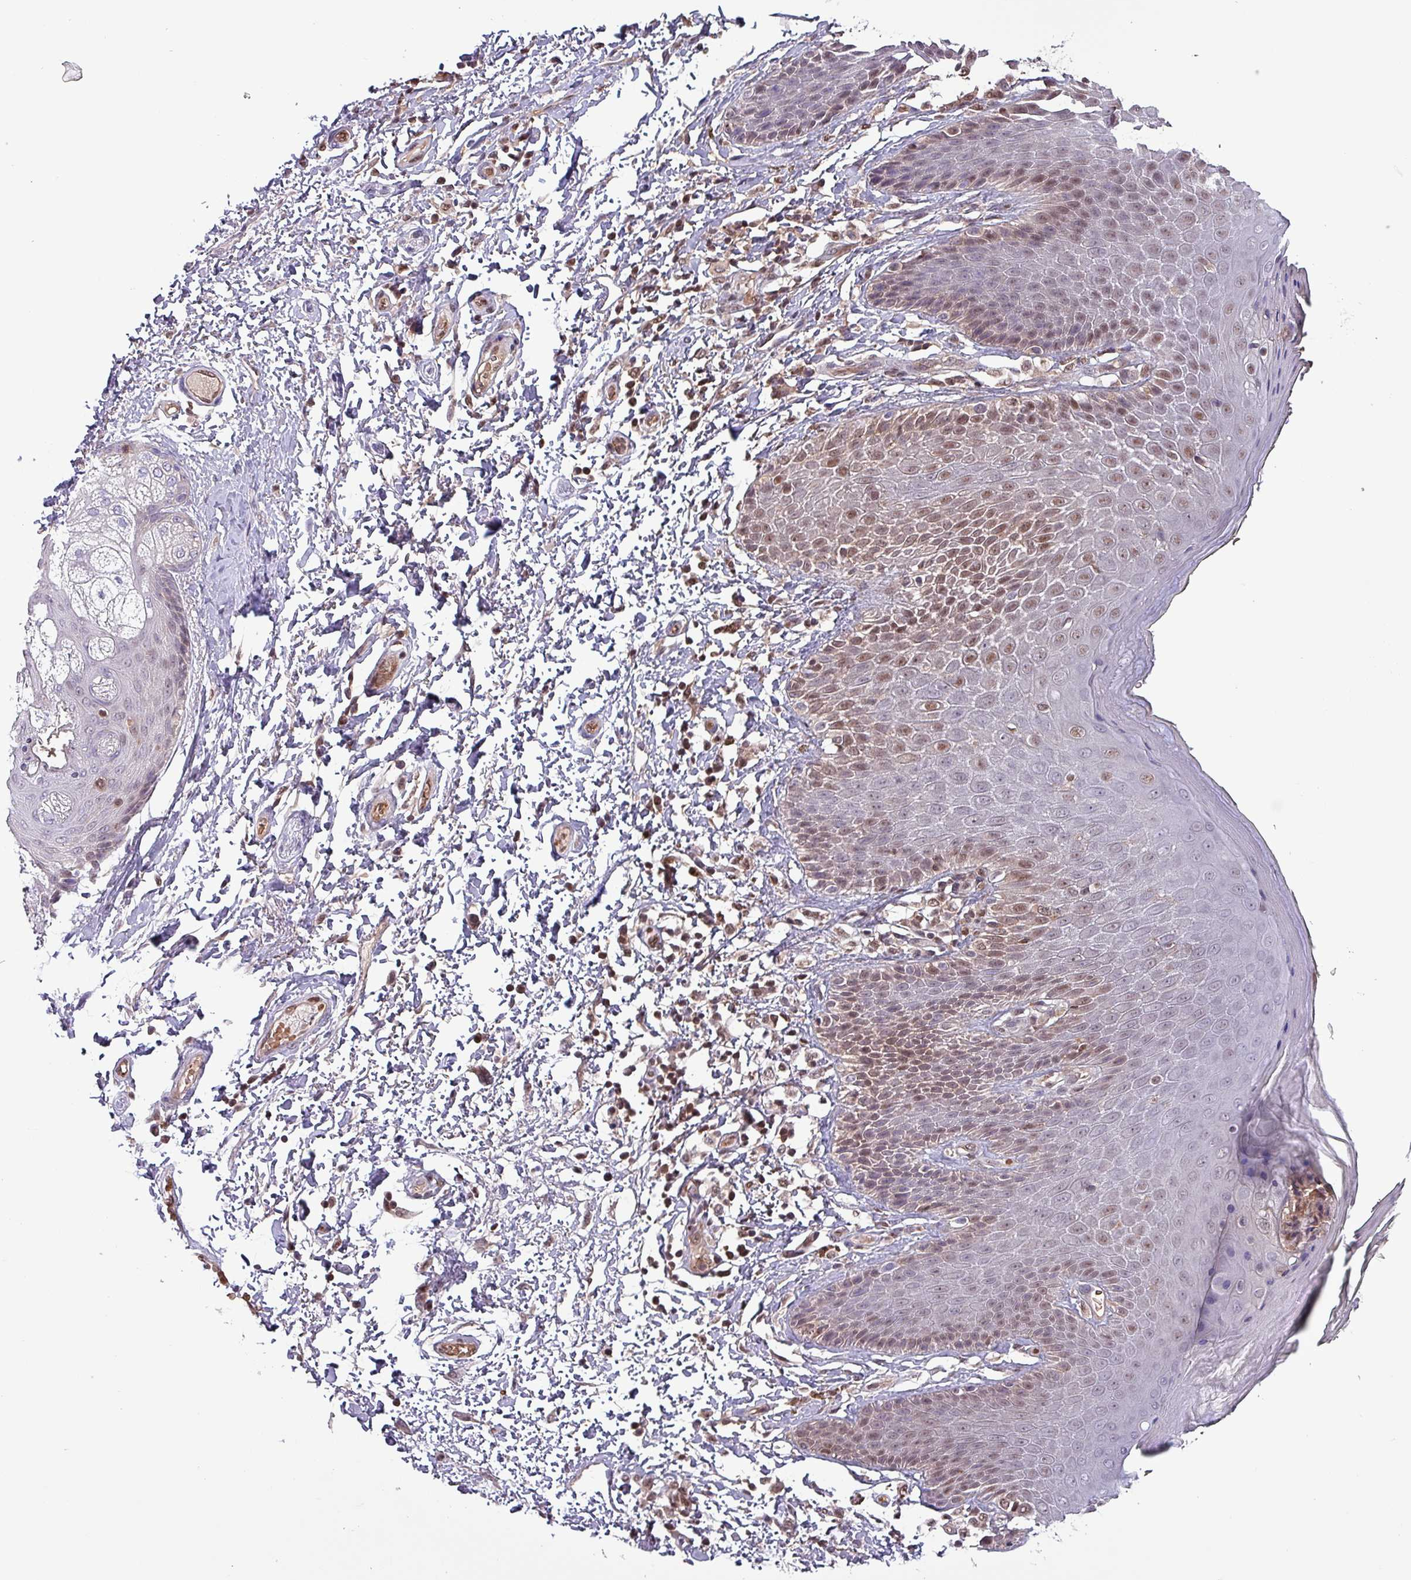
{"staining": {"intensity": "moderate", "quantity": "<25%", "location": "cytoplasmic/membranous,nuclear"}, "tissue": "skin", "cell_type": "Epidermal cells", "image_type": "normal", "snomed": [{"axis": "morphology", "description": "Normal tissue, NOS"}, {"axis": "topography", "description": "Peripheral nerve tissue"}], "caption": "Immunohistochemical staining of unremarkable human skin reveals low levels of moderate cytoplasmic/membranous,nuclear positivity in about <25% of epidermal cells. The staining was performed using DAB, with brown indicating positive protein expression. Nuclei are stained blue with hematoxylin.", "gene": "PSMB8", "patient": {"sex": "male", "age": 51}}